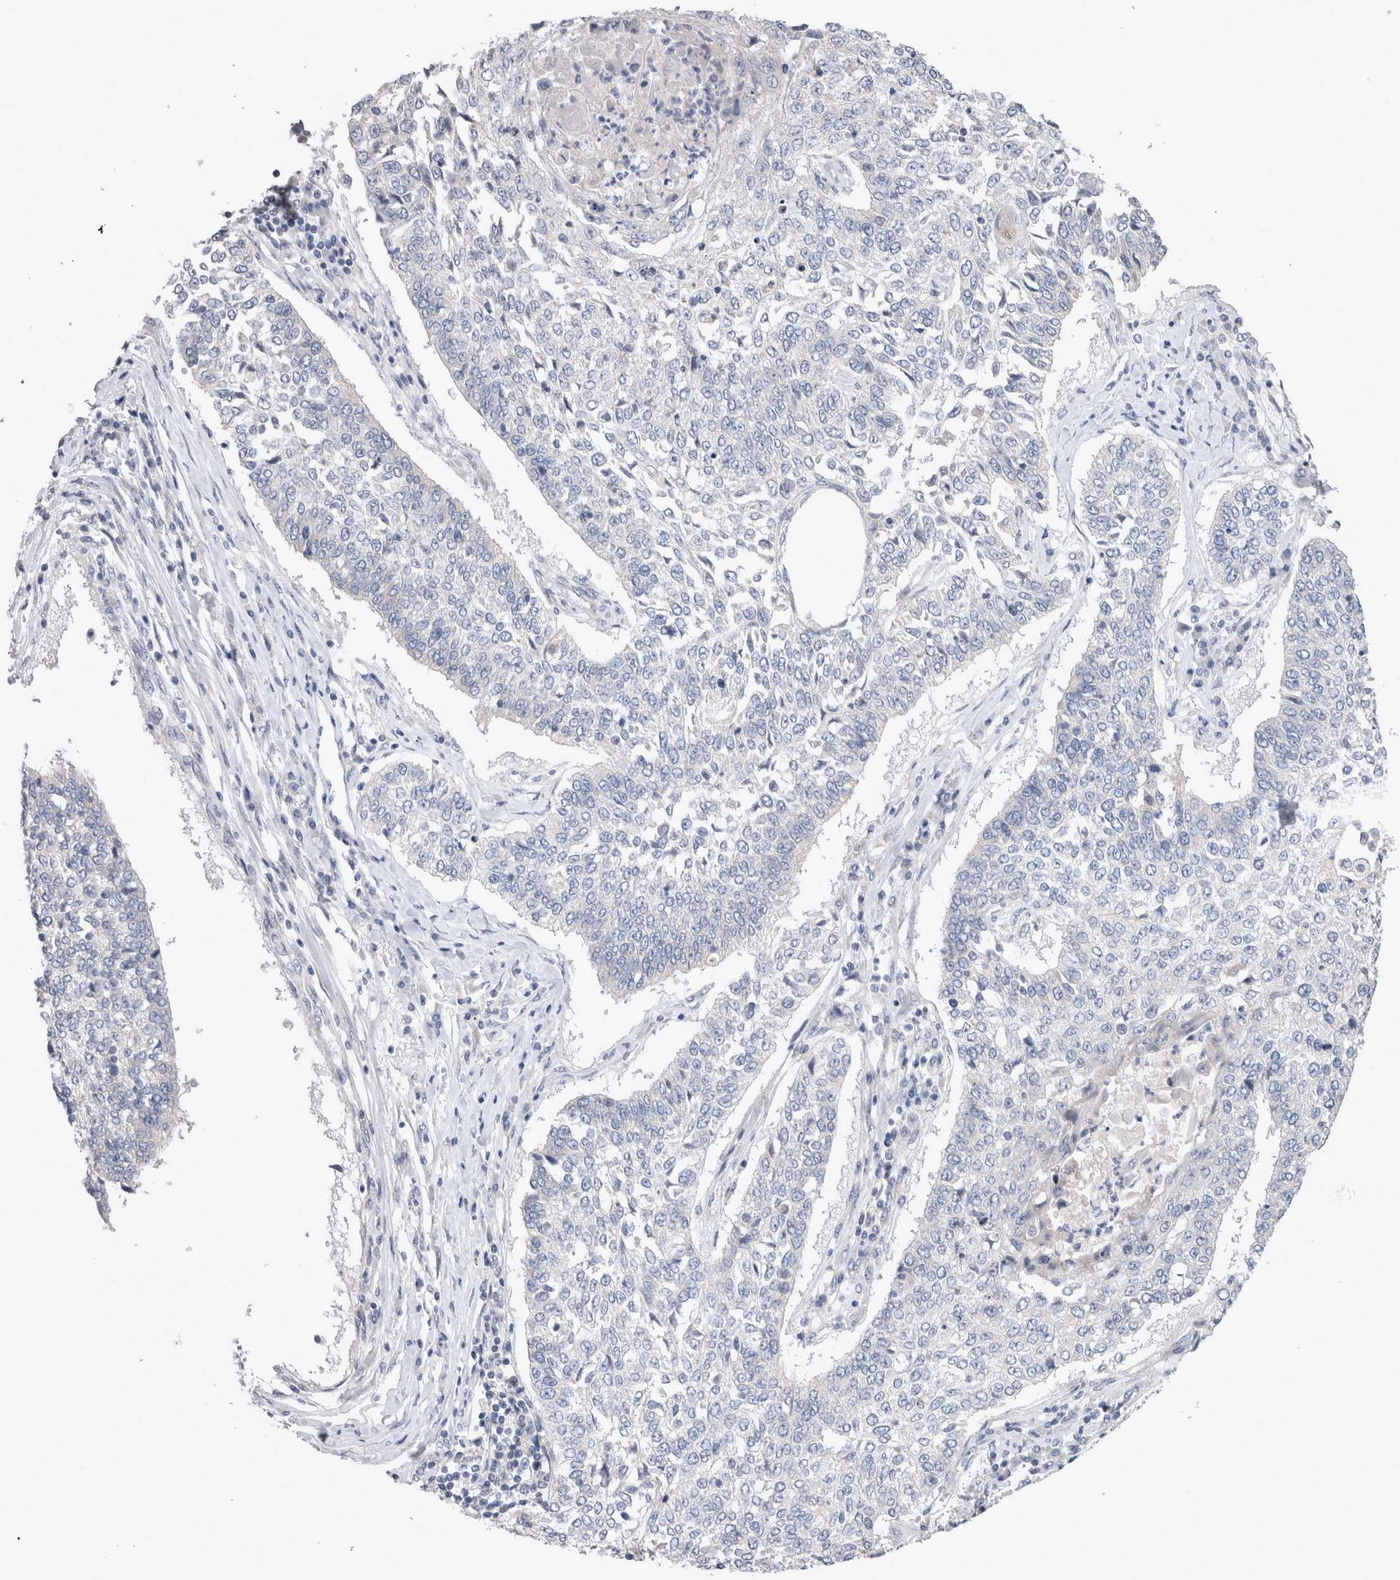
{"staining": {"intensity": "negative", "quantity": "none", "location": "none"}, "tissue": "lung cancer", "cell_type": "Tumor cells", "image_type": "cancer", "snomed": [{"axis": "morphology", "description": "Normal tissue, NOS"}, {"axis": "morphology", "description": "Squamous cell carcinoma, NOS"}, {"axis": "topography", "description": "Cartilage tissue"}, {"axis": "topography", "description": "Bronchus"}, {"axis": "topography", "description": "Lung"}, {"axis": "topography", "description": "Peripheral nerve tissue"}], "caption": "Lung squamous cell carcinoma stained for a protein using IHC exhibits no positivity tumor cells.", "gene": "LRRC40", "patient": {"sex": "female", "age": 49}}